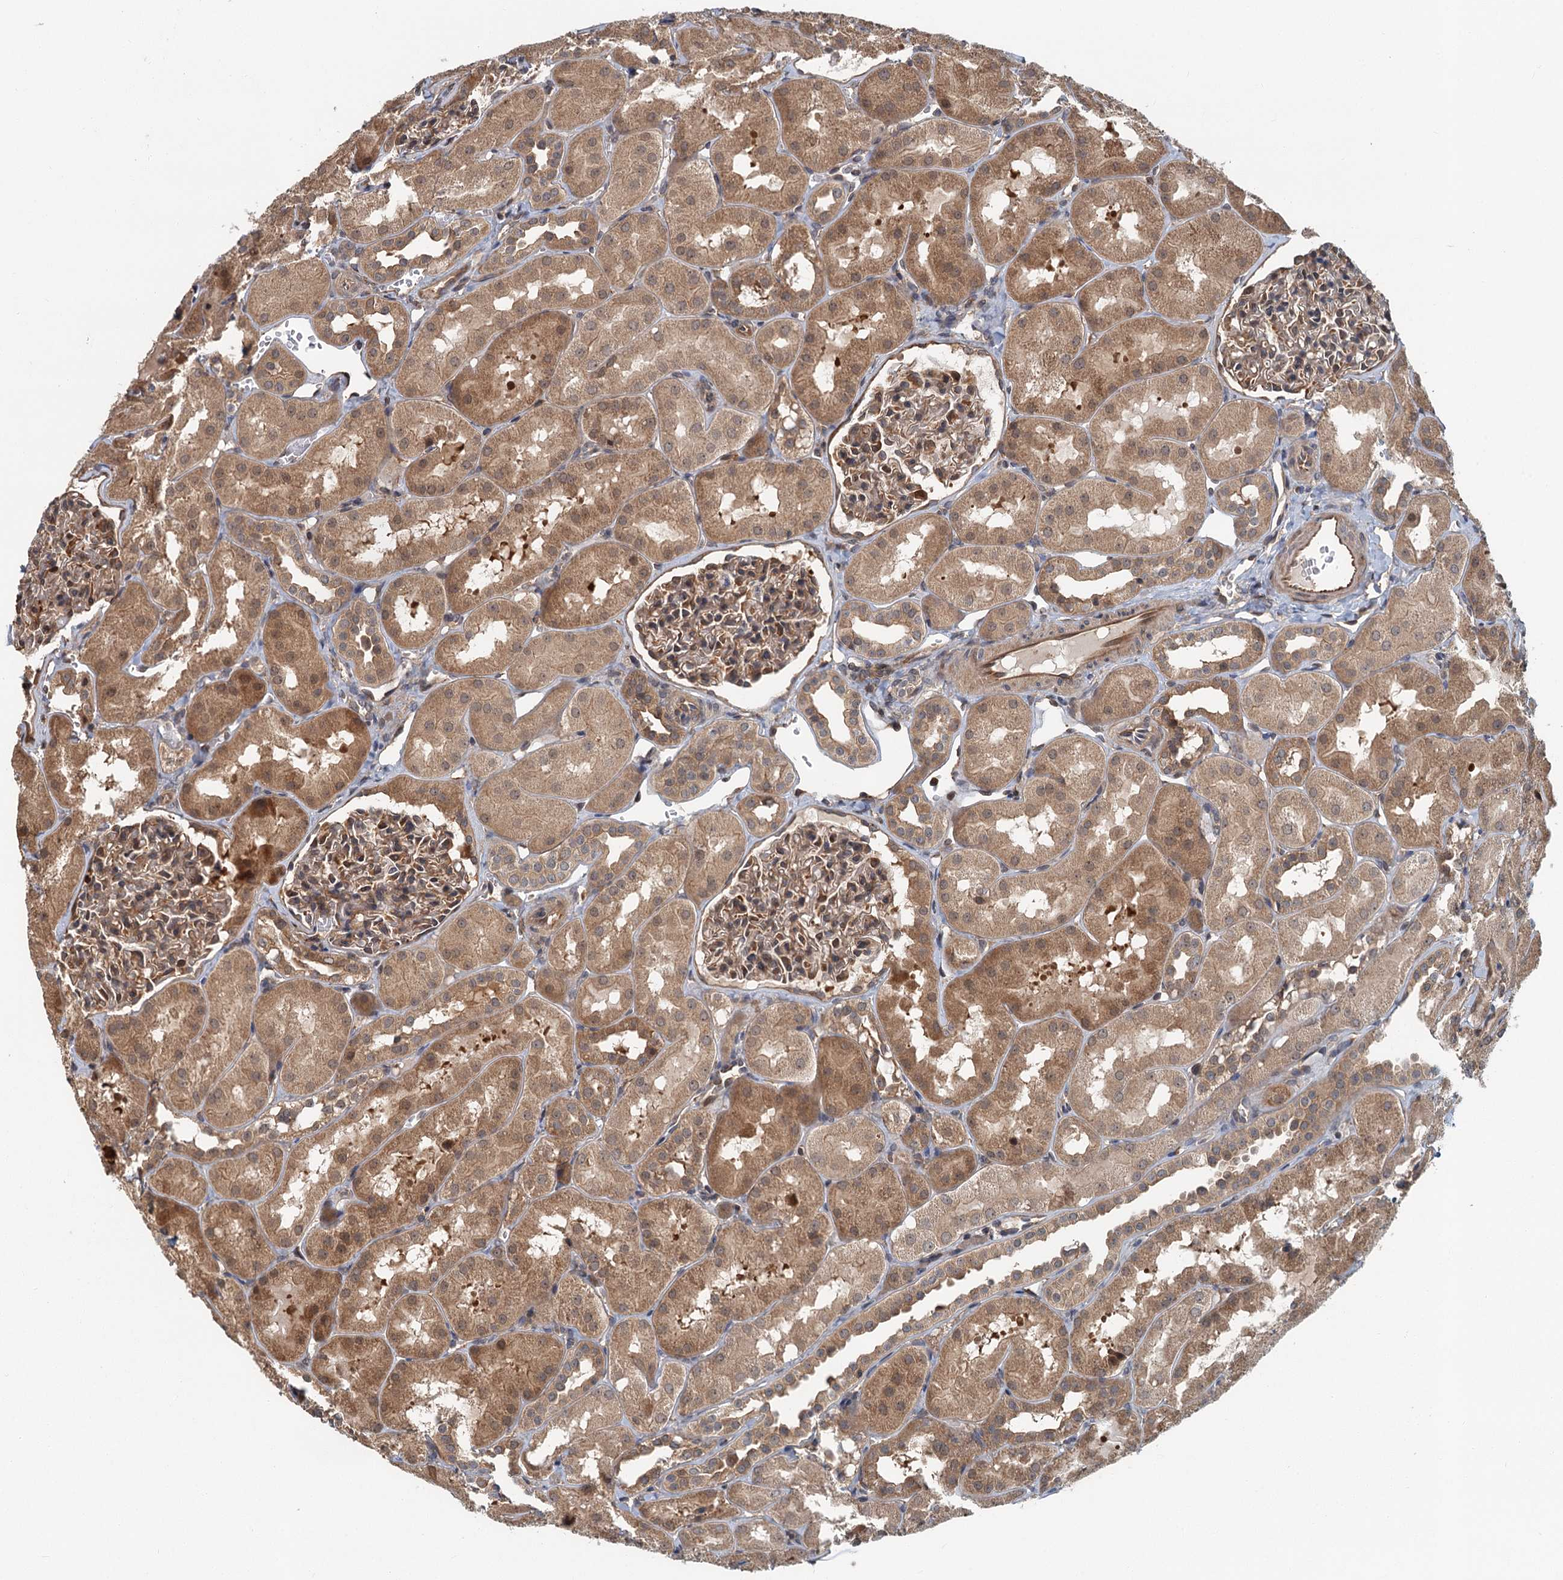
{"staining": {"intensity": "moderate", "quantity": ">75%", "location": "cytoplasmic/membranous"}, "tissue": "kidney", "cell_type": "Cells in glomeruli", "image_type": "normal", "snomed": [{"axis": "morphology", "description": "Normal tissue, NOS"}, {"axis": "topography", "description": "Kidney"}, {"axis": "topography", "description": "Urinary bladder"}], "caption": "Immunohistochemical staining of unremarkable kidney reveals medium levels of moderate cytoplasmic/membranous positivity in about >75% of cells in glomeruli.", "gene": "ZNF527", "patient": {"sex": "male", "age": 16}}